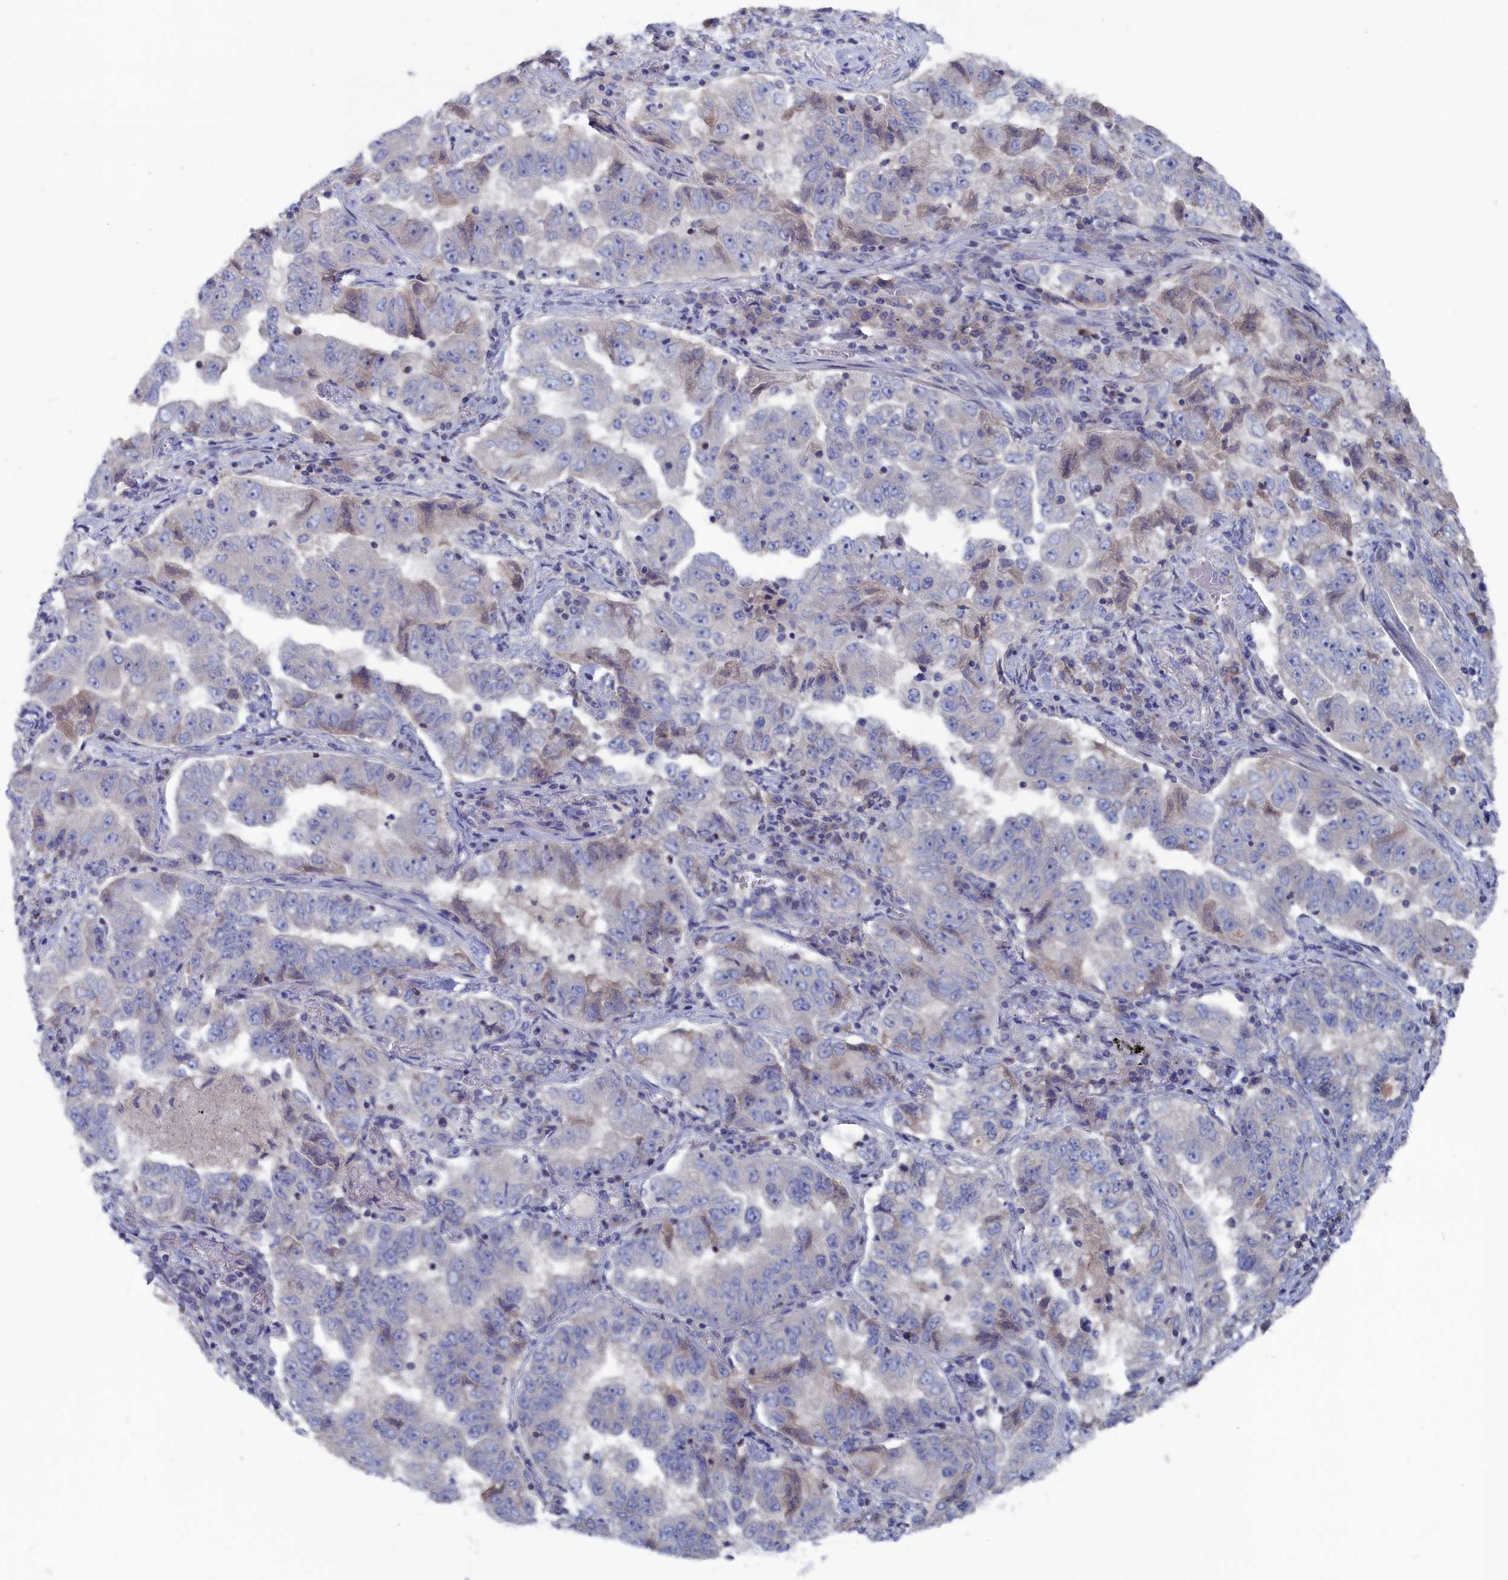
{"staining": {"intensity": "negative", "quantity": "none", "location": "none"}, "tissue": "lung cancer", "cell_type": "Tumor cells", "image_type": "cancer", "snomed": [{"axis": "morphology", "description": "Adenocarcinoma, NOS"}, {"axis": "topography", "description": "Lung"}], "caption": "This histopathology image is of adenocarcinoma (lung) stained with immunohistochemistry to label a protein in brown with the nuclei are counter-stained blue. There is no positivity in tumor cells.", "gene": "CEND1", "patient": {"sex": "female", "age": 51}}